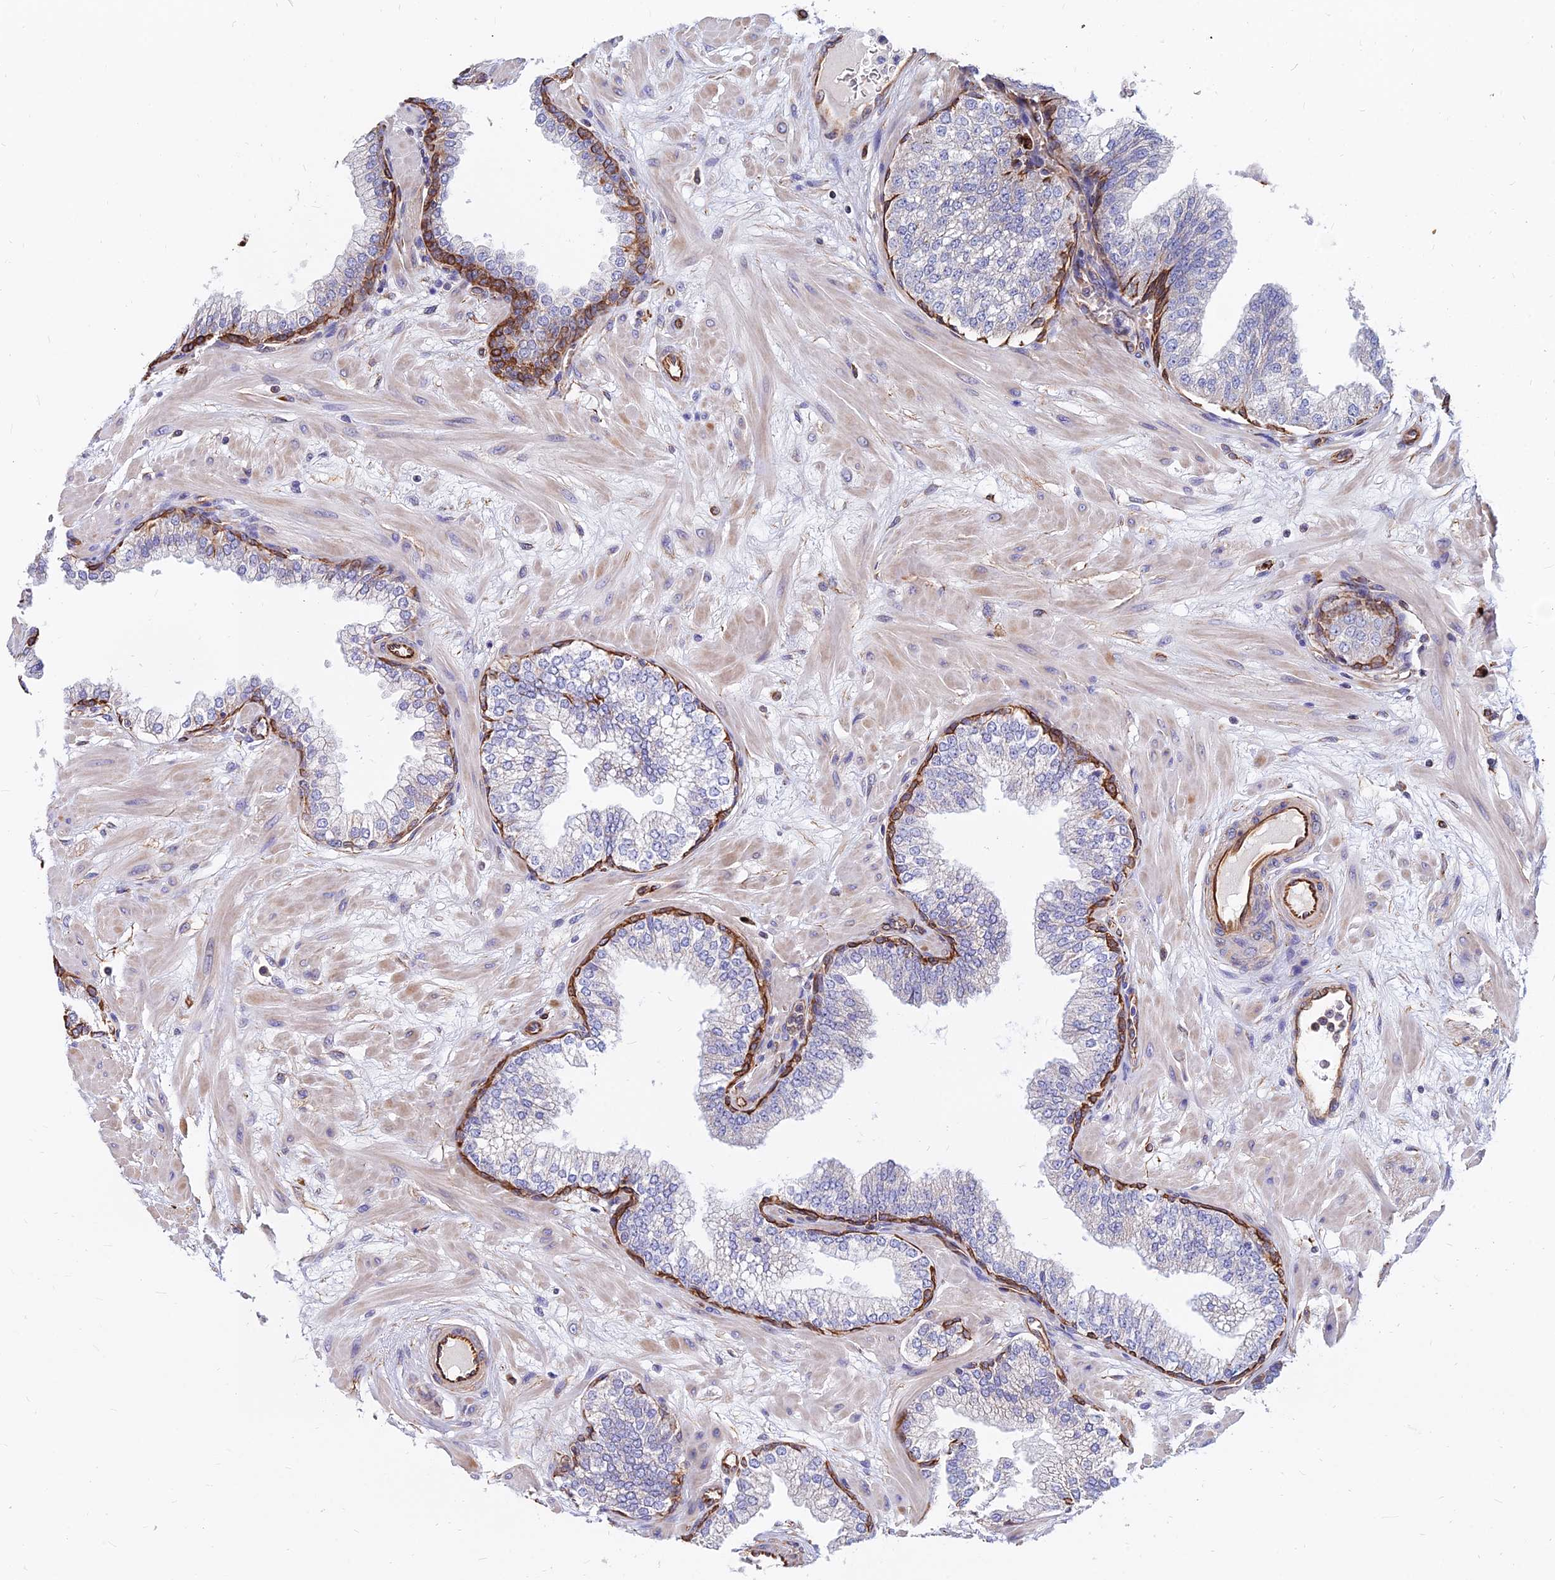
{"staining": {"intensity": "strong", "quantity": "<25%", "location": "cytoplasmic/membranous"}, "tissue": "prostate", "cell_type": "Glandular cells", "image_type": "normal", "snomed": [{"axis": "morphology", "description": "Normal tissue, NOS"}, {"axis": "morphology", "description": "Urothelial carcinoma, Low grade"}, {"axis": "topography", "description": "Urinary bladder"}, {"axis": "topography", "description": "Prostate"}], "caption": "Immunohistochemistry (DAB) staining of benign prostate displays strong cytoplasmic/membranous protein expression in about <25% of glandular cells.", "gene": "CDK18", "patient": {"sex": "male", "age": 60}}